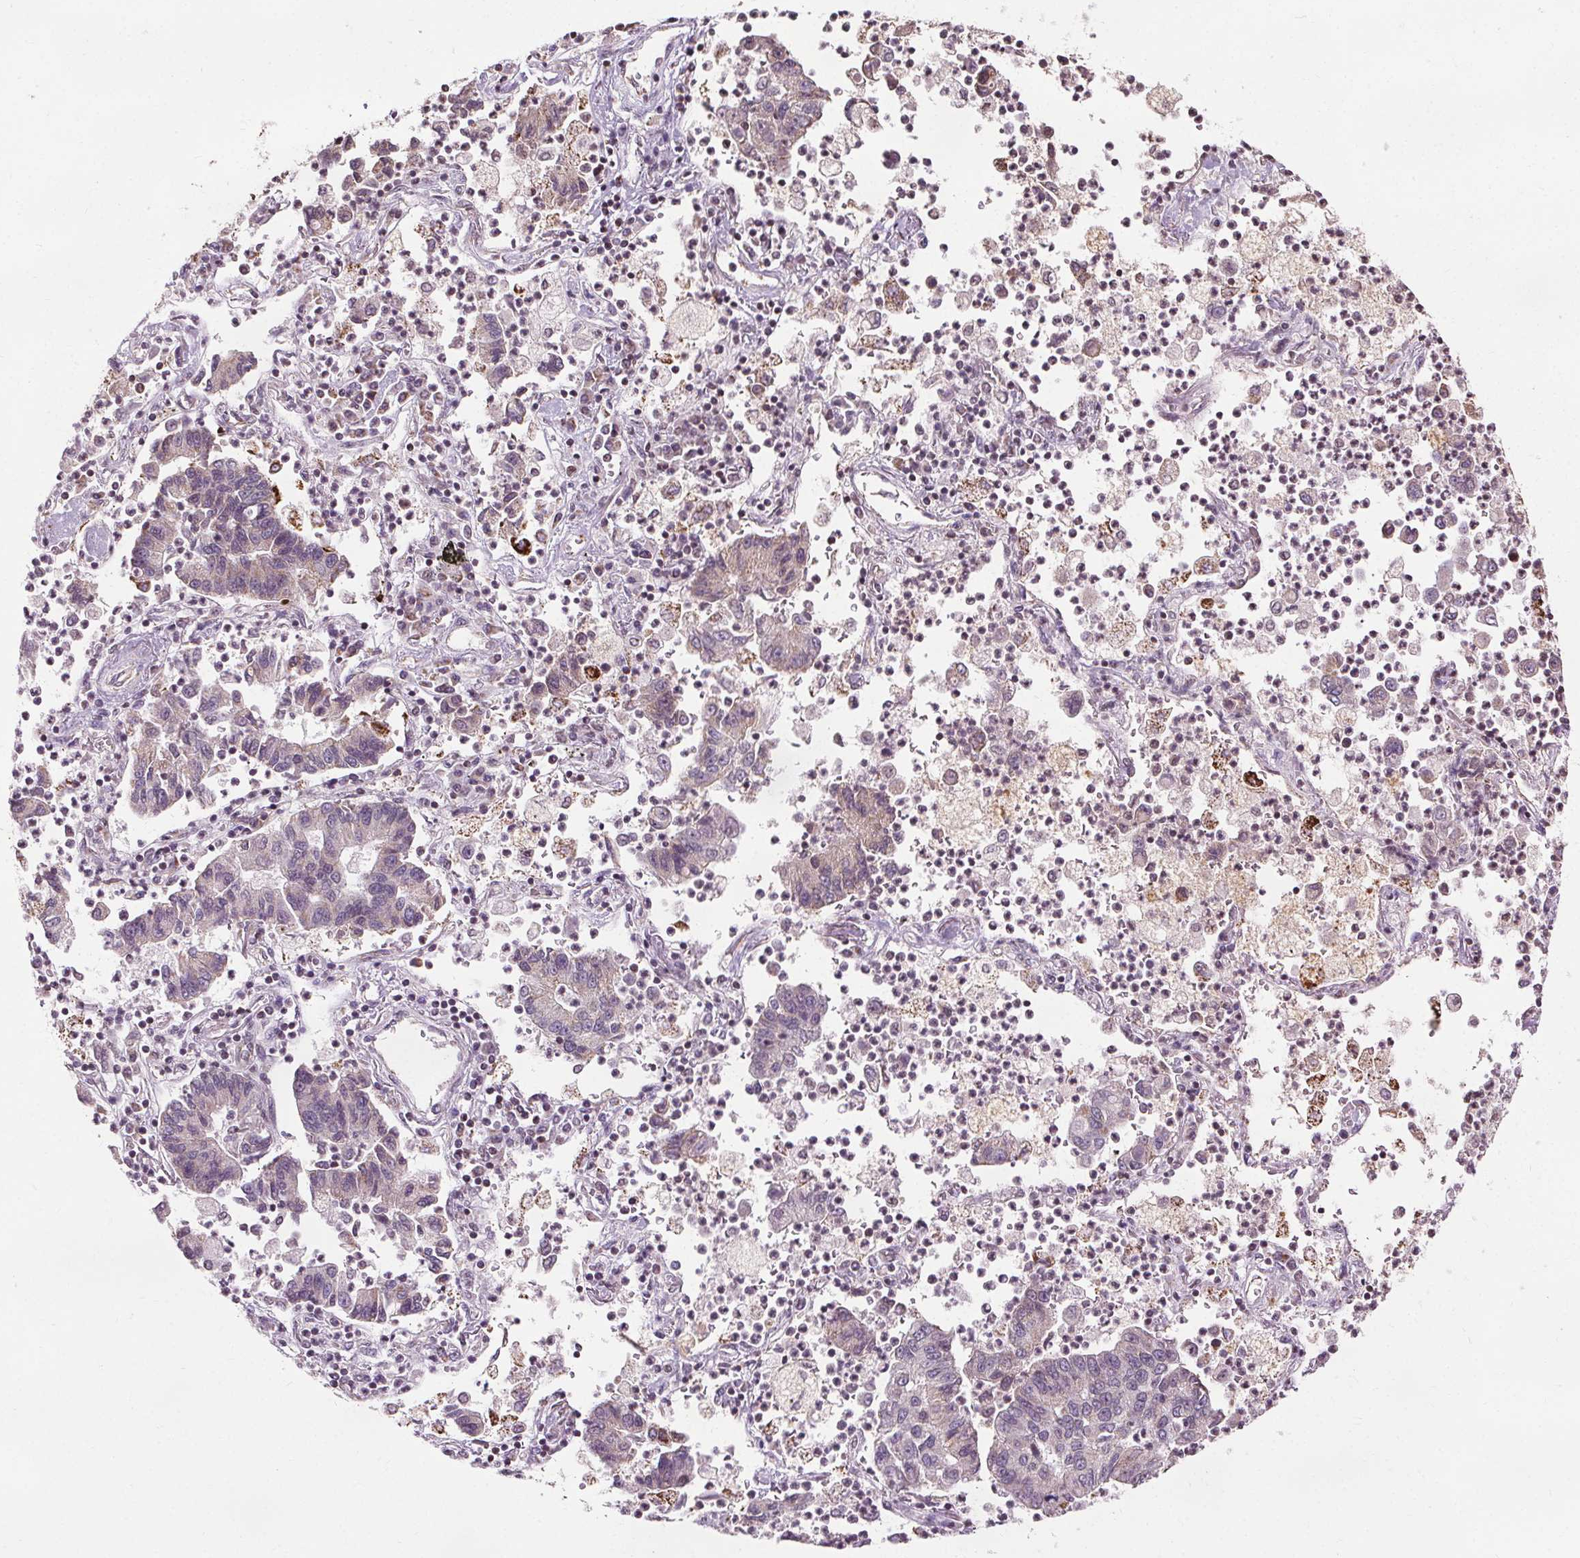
{"staining": {"intensity": "weak", "quantity": "<25%", "location": "cytoplasmic/membranous"}, "tissue": "lung cancer", "cell_type": "Tumor cells", "image_type": "cancer", "snomed": [{"axis": "morphology", "description": "Adenocarcinoma, NOS"}, {"axis": "topography", "description": "Lung"}], "caption": "Adenocarcinoma (lung) stained for a protein using immunohistochemistry (IHC) reveals no positivity tumor cells.", "gene": "LFNG", "patient": {"sex": "female", "age": 57}}